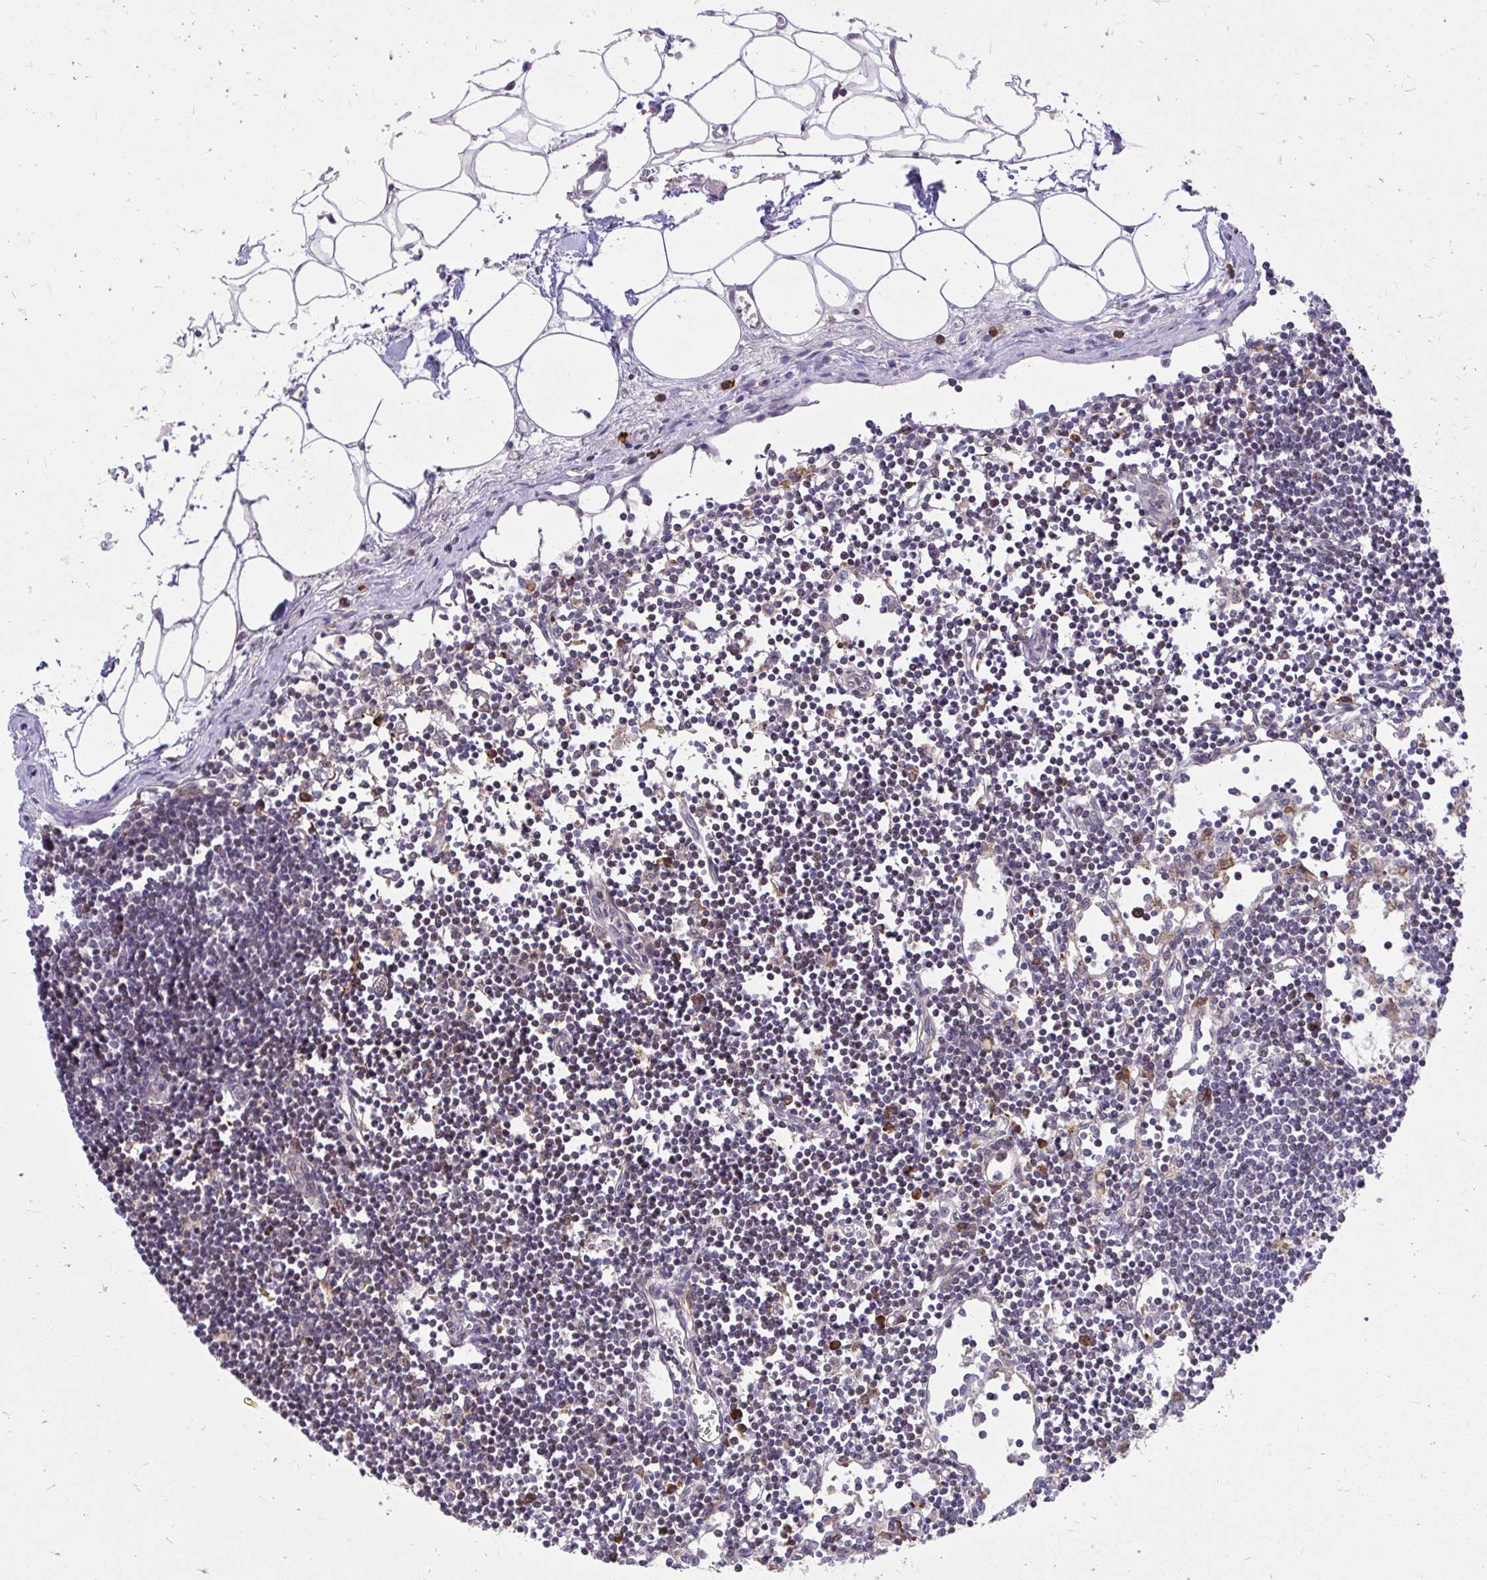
{"staining": {"intensity": "strong", "quantity": "<25%", "location": "cytoplasmic/membranous"}, "tissue": "lymph node", "cell_type": "Germinal center cells", "image_type": "normal", "snomed": [{"axis": "morphology", "description": "Normal tissue, NOS"}, {"axis": "topography", "description": "Lymph node"}], "caption": "Lymph node stained with a brown dye exhibits strong cytoplasmic/membranous positive staining in approximately <25% of germinal center cells.", "gene": "NAALAD2", "patient": {"sex": "female", "age": 65}}